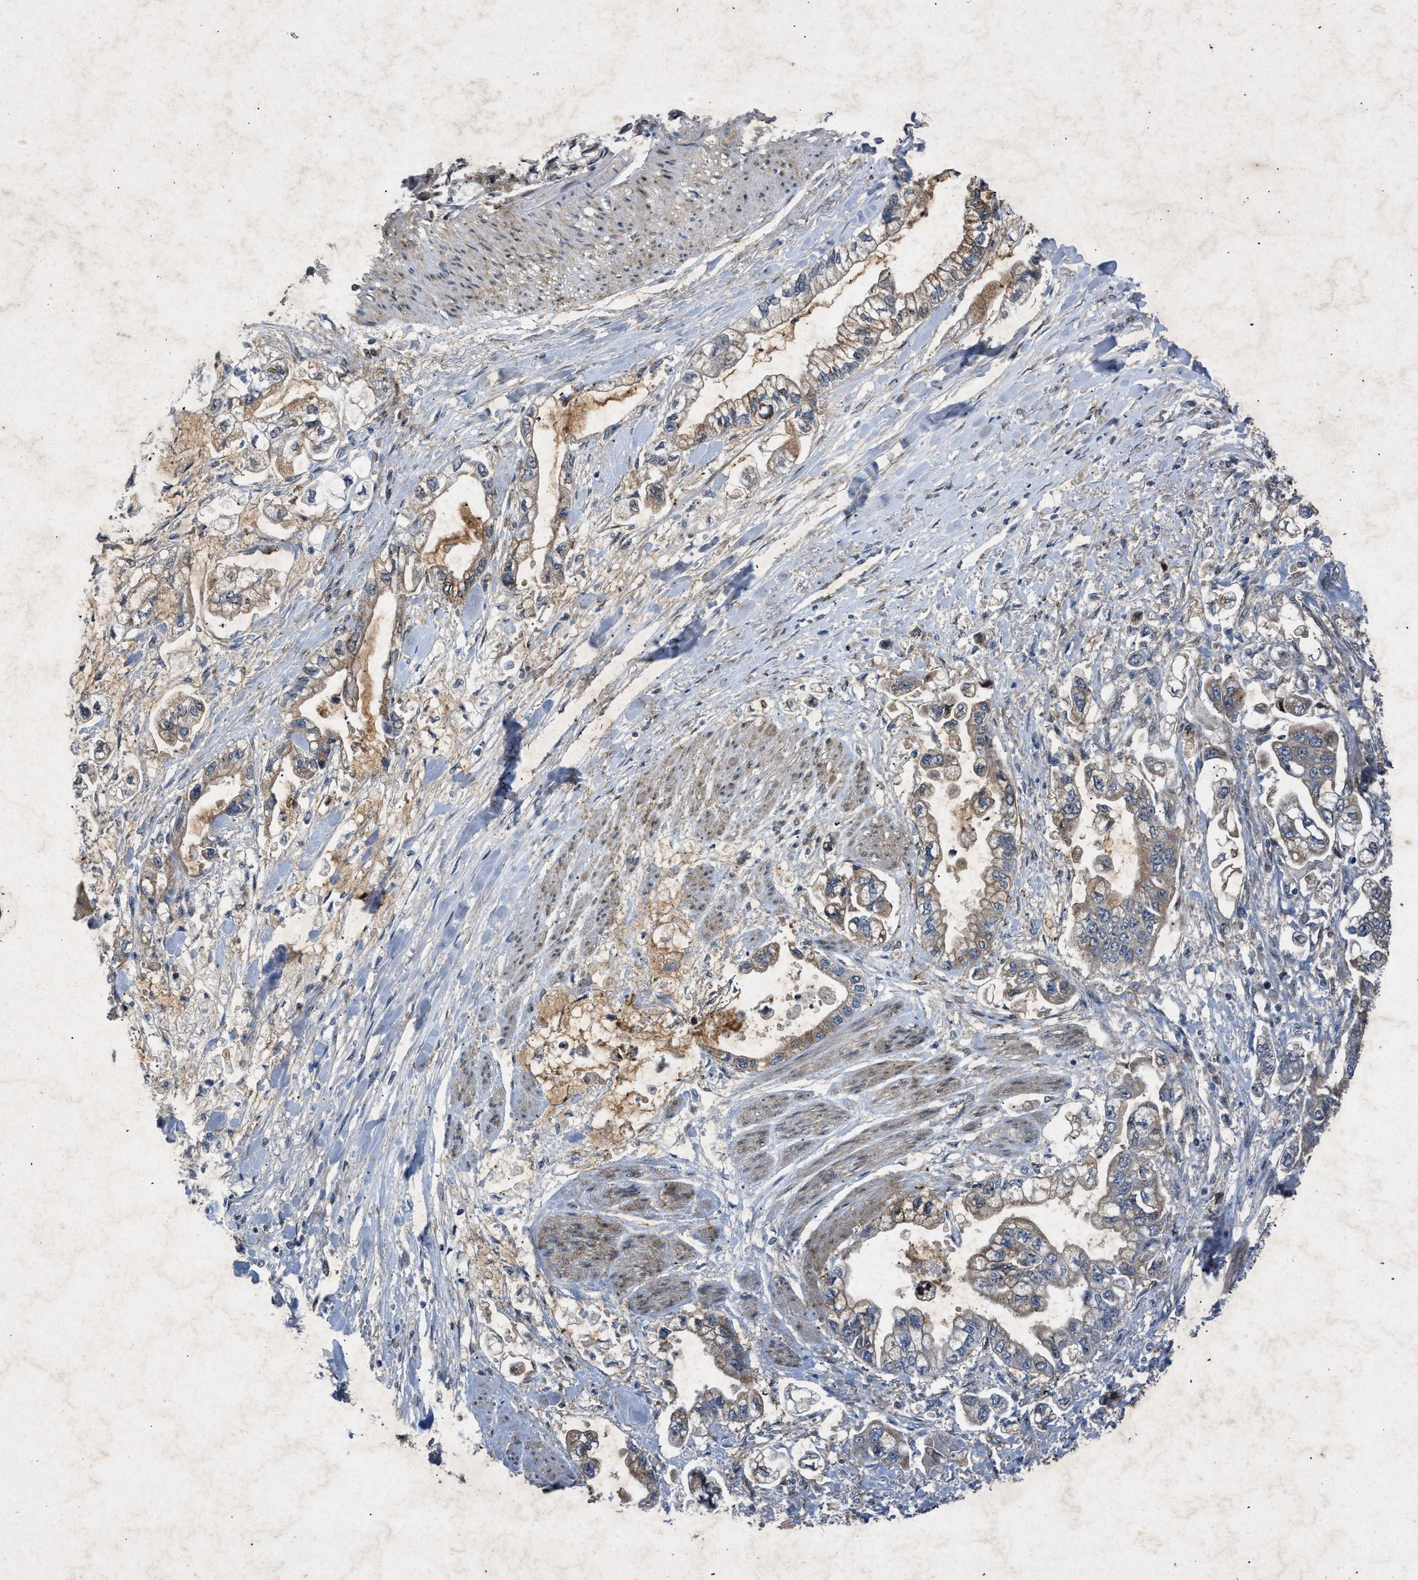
{"staining": {"intensity": "moderate", "quantity": ">75%", "location": "cytoplasmic/membranous"}, "tissue": "stomach cancer", "cell_type": "Tumor cells", "image_type": "cancer", "snomed": [{"axis": "morphology", "description": "Normal tissue, NOS"}, {"axis": "morphology", "description": "Adenocarcinoma, NOS"}, {"axis": "topography", "description": "Stomach"}], "caption": "Immunohistochemistry image of adenocarcinoma (stomach) stained for a protein (brown), which exhibits medium levels of moderate cytoplasmic/membranous staining in about >75% of tumor cells.", "gene": "PRKG2", "patient": {"sex": "male", "age": 62}}